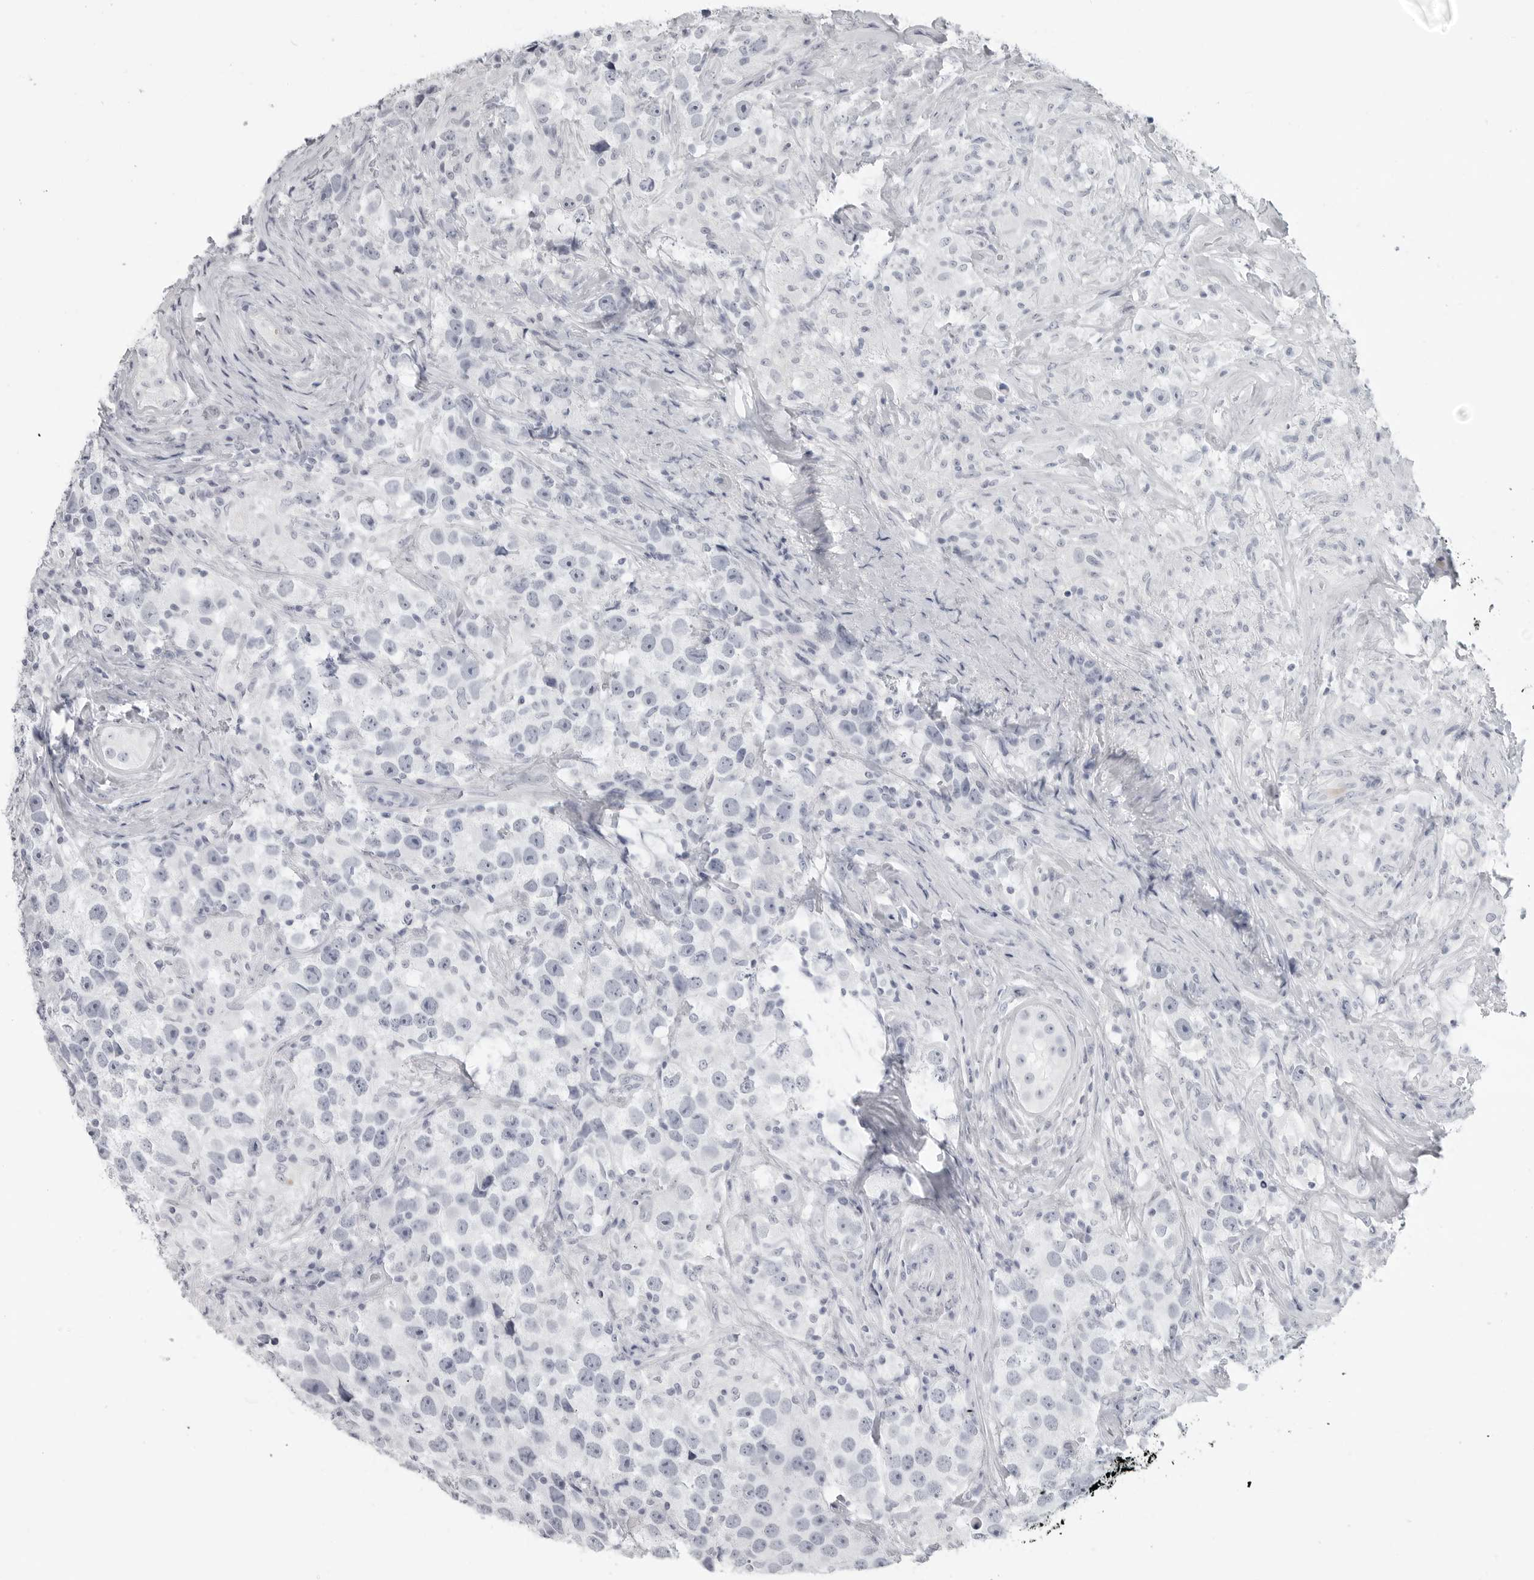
{"staining": {"intensity": "negative", "quantity": "none", "location": "none"}, "tissue": "testis cancer", "cell_type": "Tumor cells", "image_type": "cancer", "snomed": [{"axis": "morphology", "description": "Seminoma, NOS"}, {"axis": "topography", "description": "Testis"}], "caption": "Immunohistochemistry of testis cancer displays no expression in tumor cells. The staining is performed using DAB (3,3'-diaminobenzidine) brown chromogen with nuclei counter-stained in using hematoxylin.", "gene": "LY6D", "patient": {"sex": "male", "age": 49}}